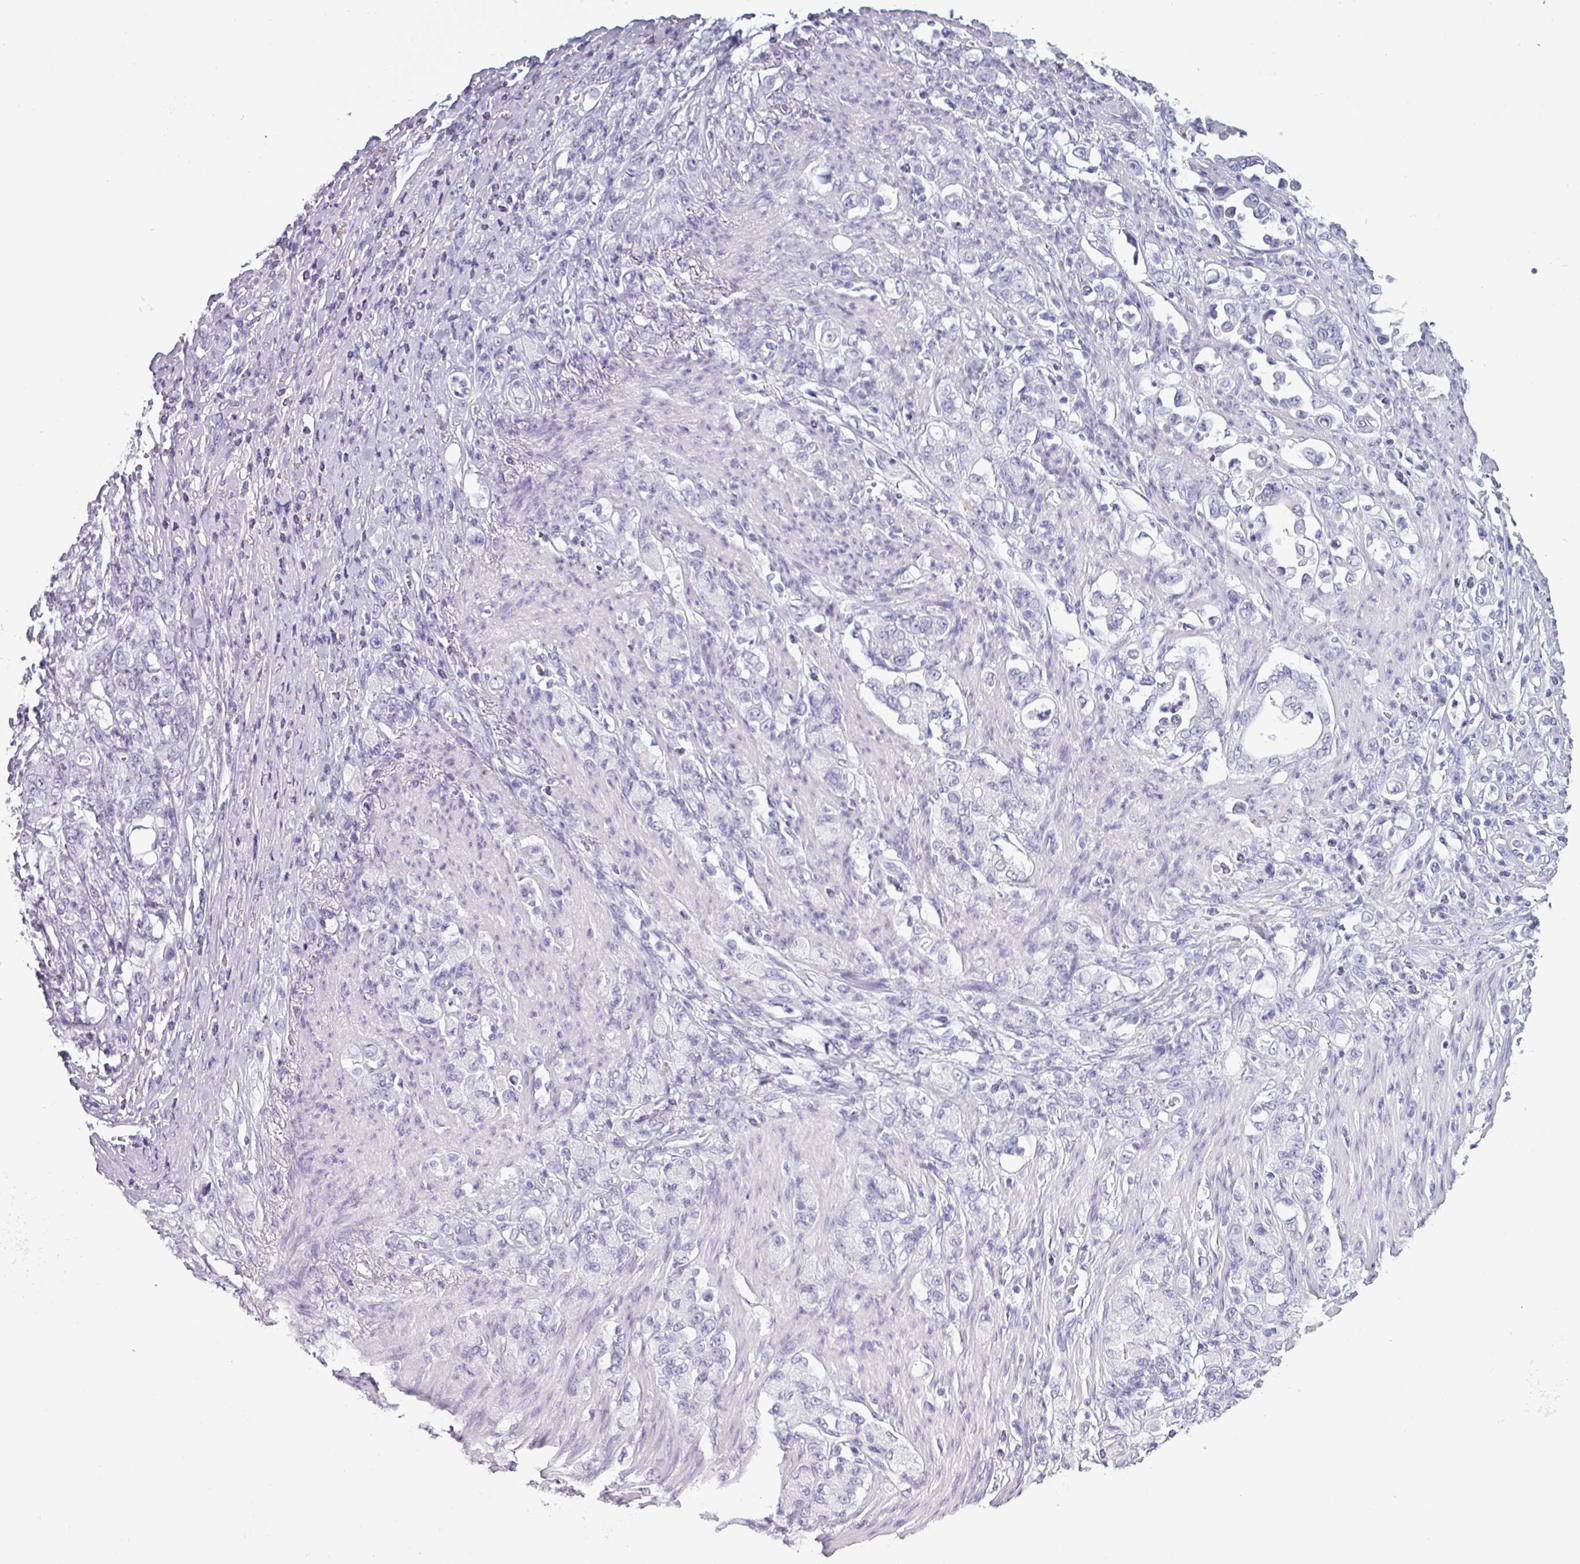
{"staining": {"intensity": "negative", "quantity": "none", "location": "none"}, "tissue": "stomach cancer", "cell_type": "Tumor cells", "image_type": "cancer", "snomed": [{"axis": "morphology", "description": "Normal tissue, NOS"}, {"axis": "morphology", "description": "Adenocarcinoma, NOS"}, {"axis": "topography", "description": "Stomach"}], "caption": "Immunohistochemical staining of human stomach cancer (adenocarcinoma) demonstrates no significant expression in tumor cells.", "gene": "SLC26A9", "patient": {"sex": "female", "age": 79}}